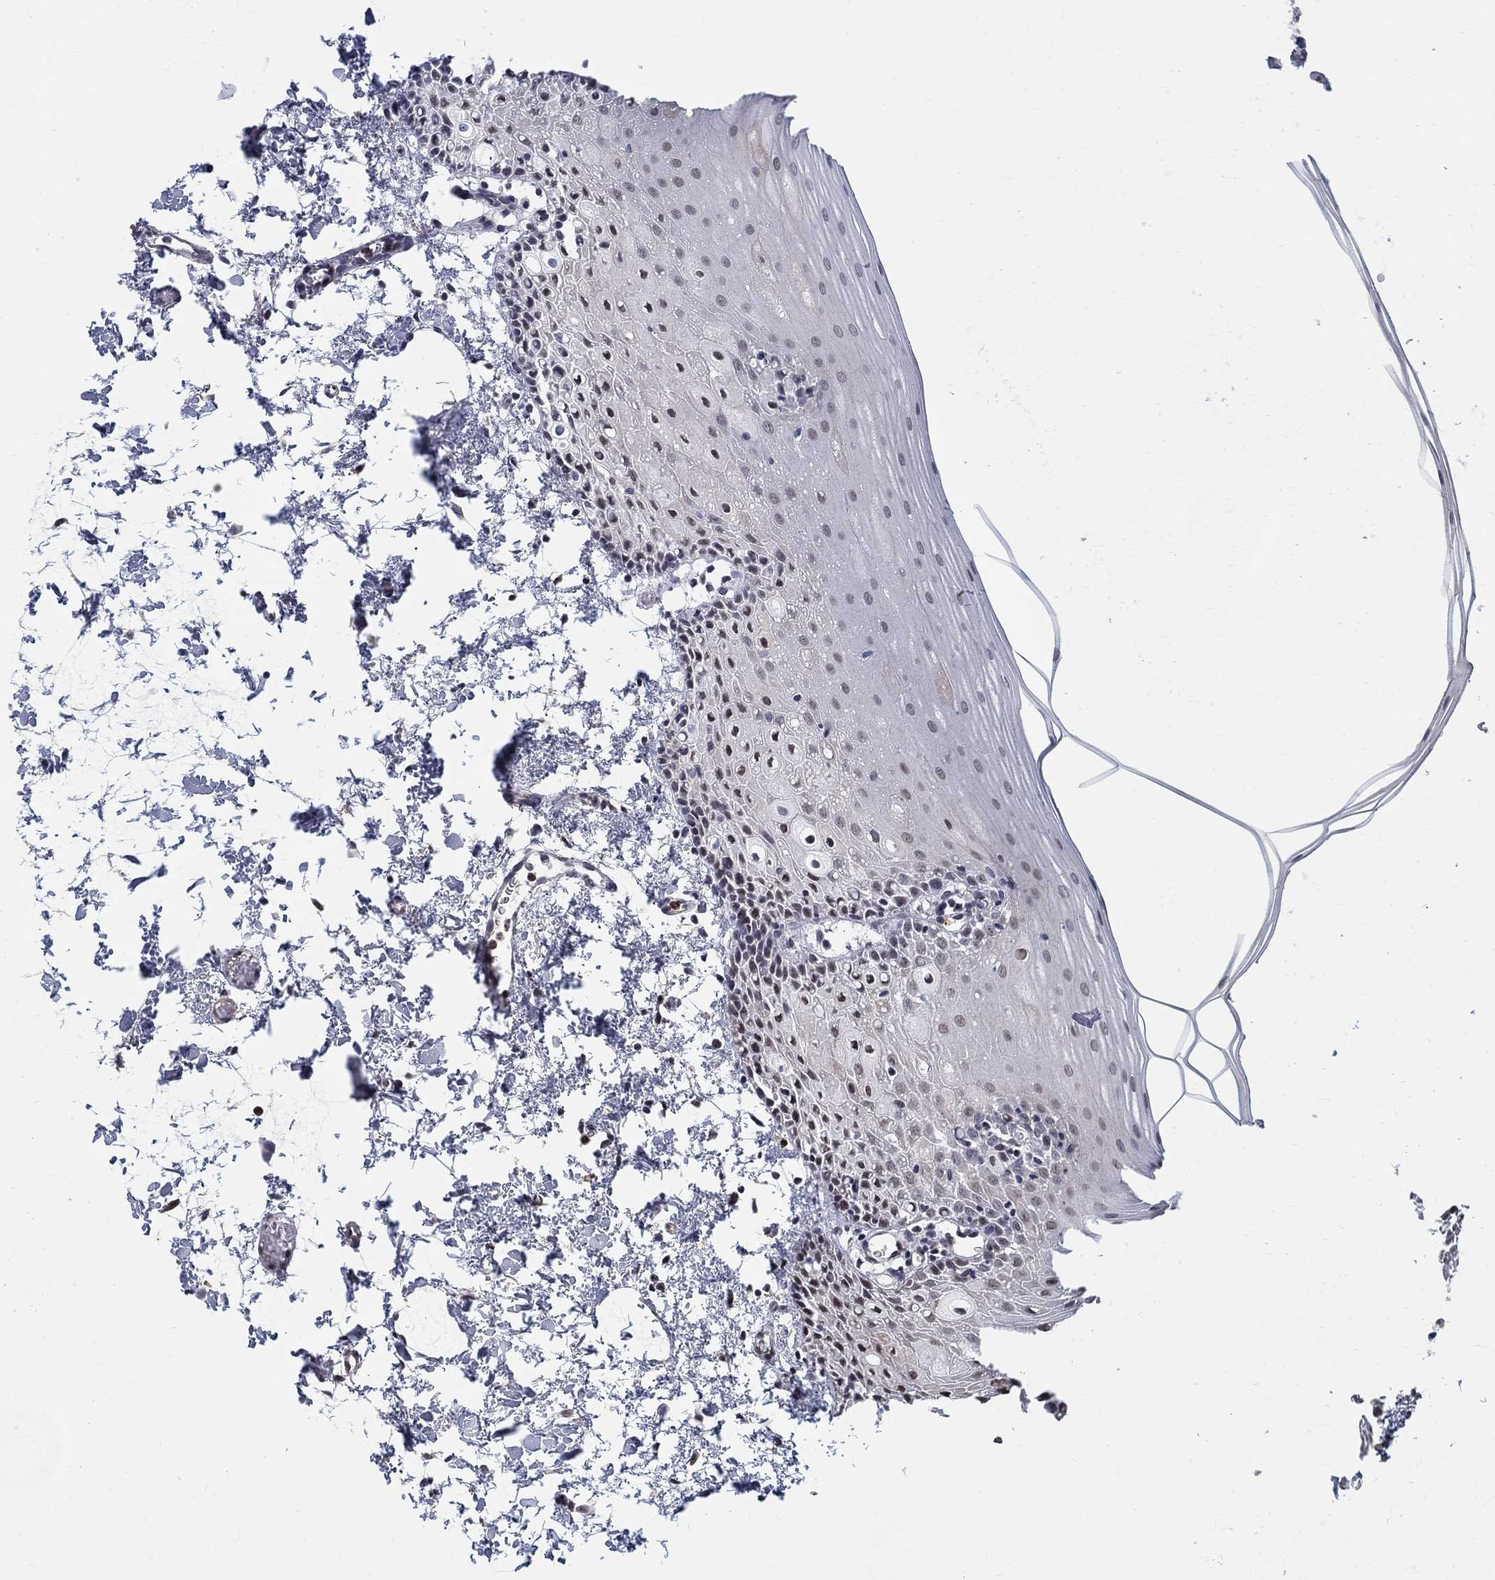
{"staining": {"intensity": "weak", "quantity": "<25%", "location": "nuclear"}, "tissue": "oral mucosa", "cell_type": "Squamous epithelial cells", "image_type": "normal", "snomed": [{"axis": "morphology", "description": "Normal tissue, NOS"}, {"axis": "topography", "description": "Oral tissue"}], "caption": "High power microscopy micrograph of an immunohistochemistry photomicrograph of unremarkable oral mucosa, revealing no significant positivity in squamous epithelial cells. Brightfield microscopy of IHC stained with DAB (brown) and hematoxylin (blue), captured at high magnification.", "gene": "C16orf46", "patient": {"sex": "male", "age": 81}}